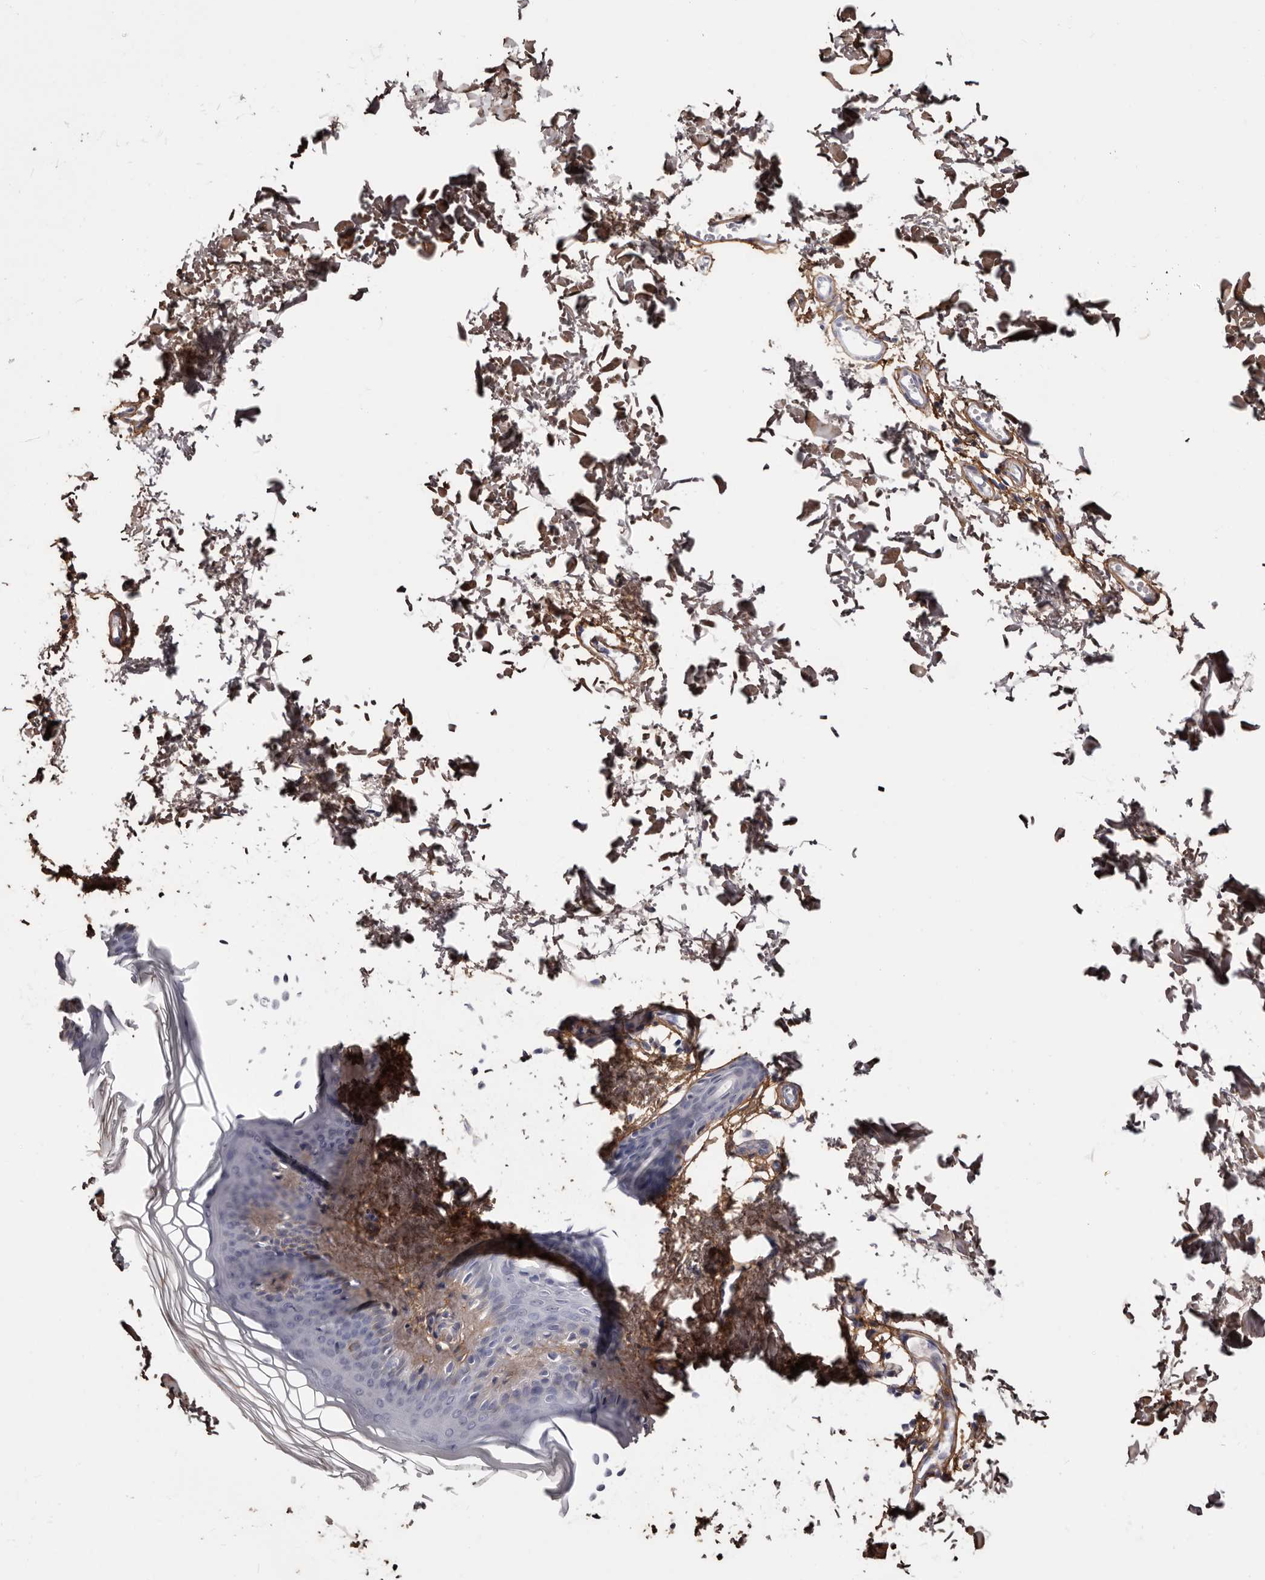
{"staining": {"intensity": "negative", "quantity": "none", "location": "none"}, "tissue": "skin", "cell_type": "Keratinocytes", "image_type": "normal", "snomed": [{"axis": "morphology", "description": "Normal tissue, NOS"}, {"axis": "topography", "description": "Skin"}], "caption": "IHC histopathology image of benign skin stained for a protein (brown), which demonstrates no expression in keratinocytes.", "gene": "COL6A1", "patient": {"sex": "female", "age": 27}}